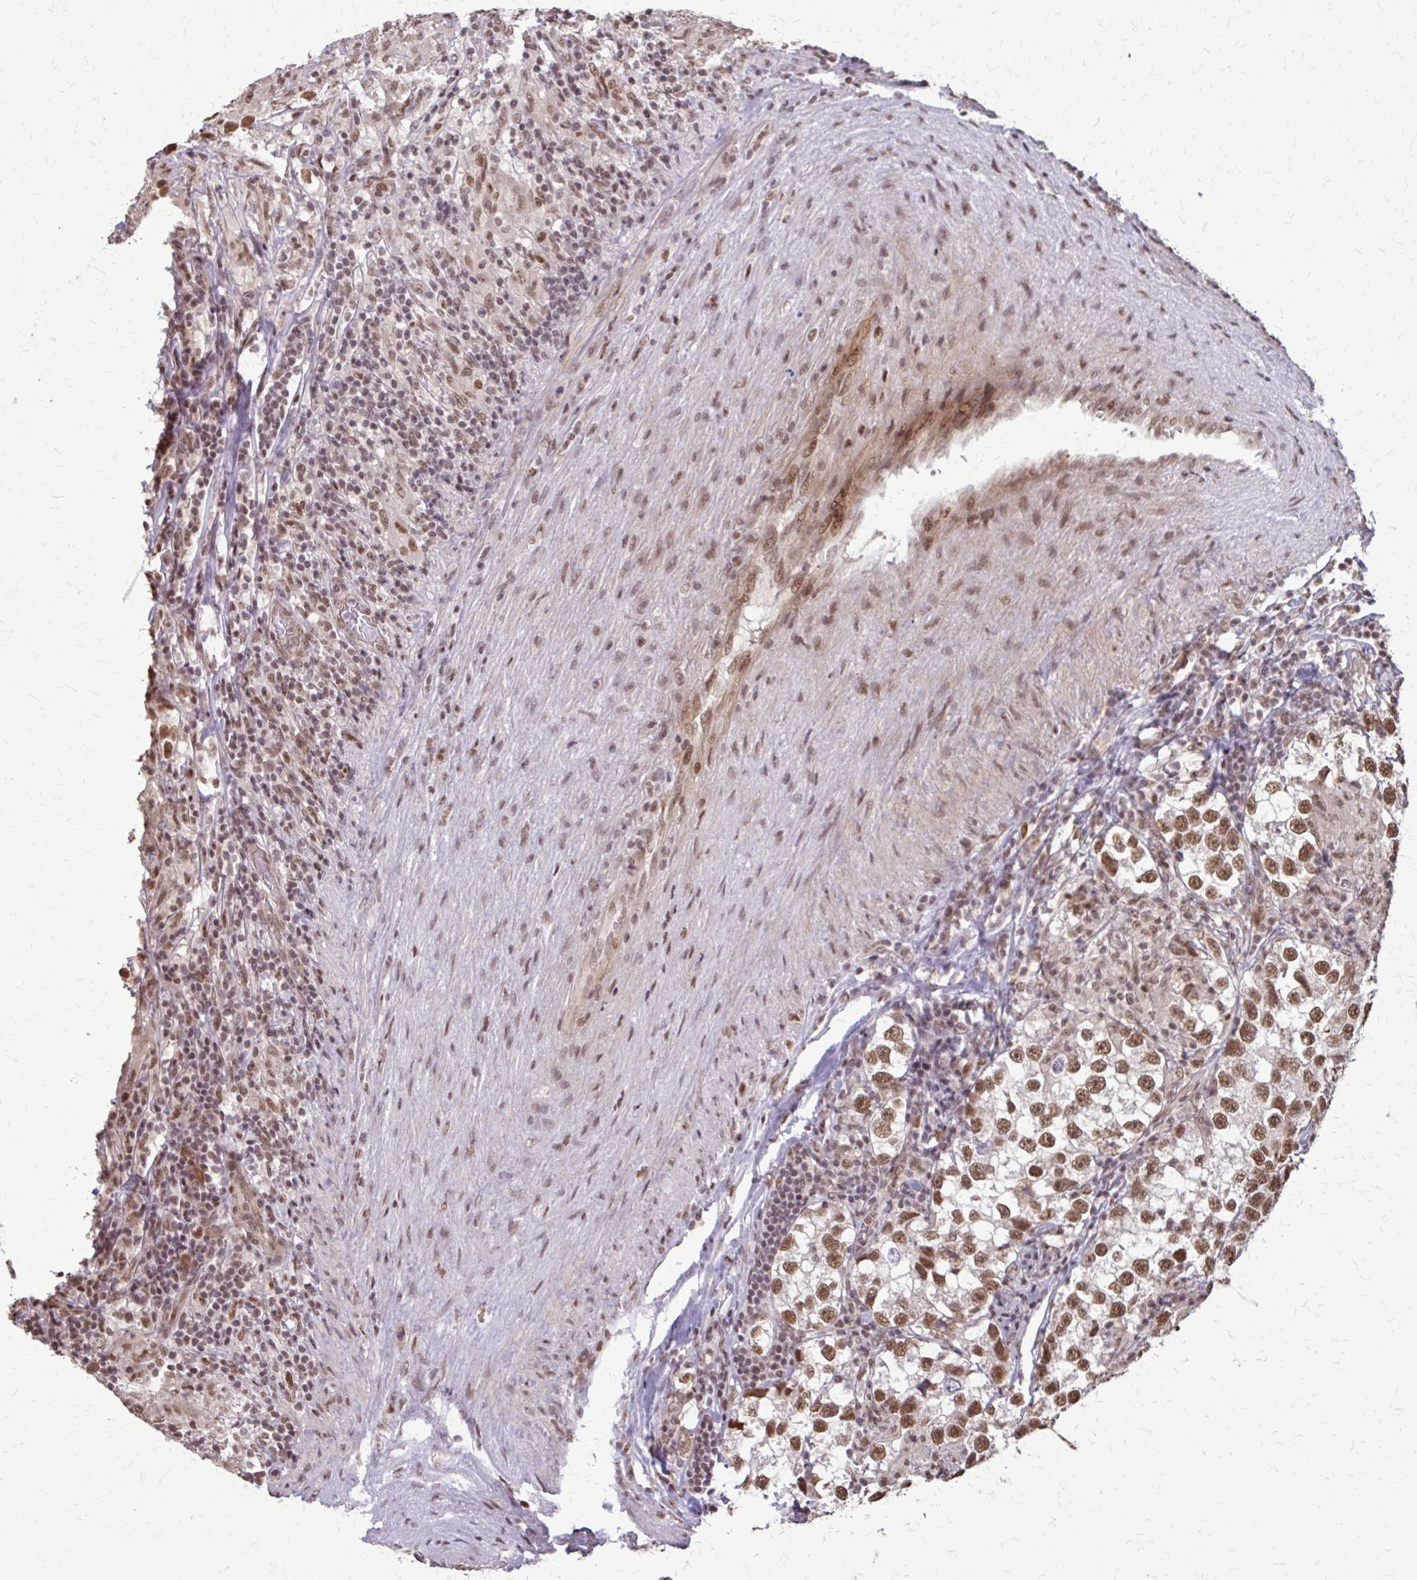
{"staining": {"intensity": "moderate", "quantity": ">75%", "location": "nuclear"}, "tissue": "testis cancer", "cell_type": "Tumor cells", "image_type": "cancer", "snomed": [{"axis": "morphology", "description": "Seminoma, NOS"}, {"axis": "topography", "description": "Testis"}], "caption": "Human testis cancer stained with a protein marker shows moderate staining in tumor cells.", "gene": "SS18", "patient": {"sex": "male", "age": 46}}